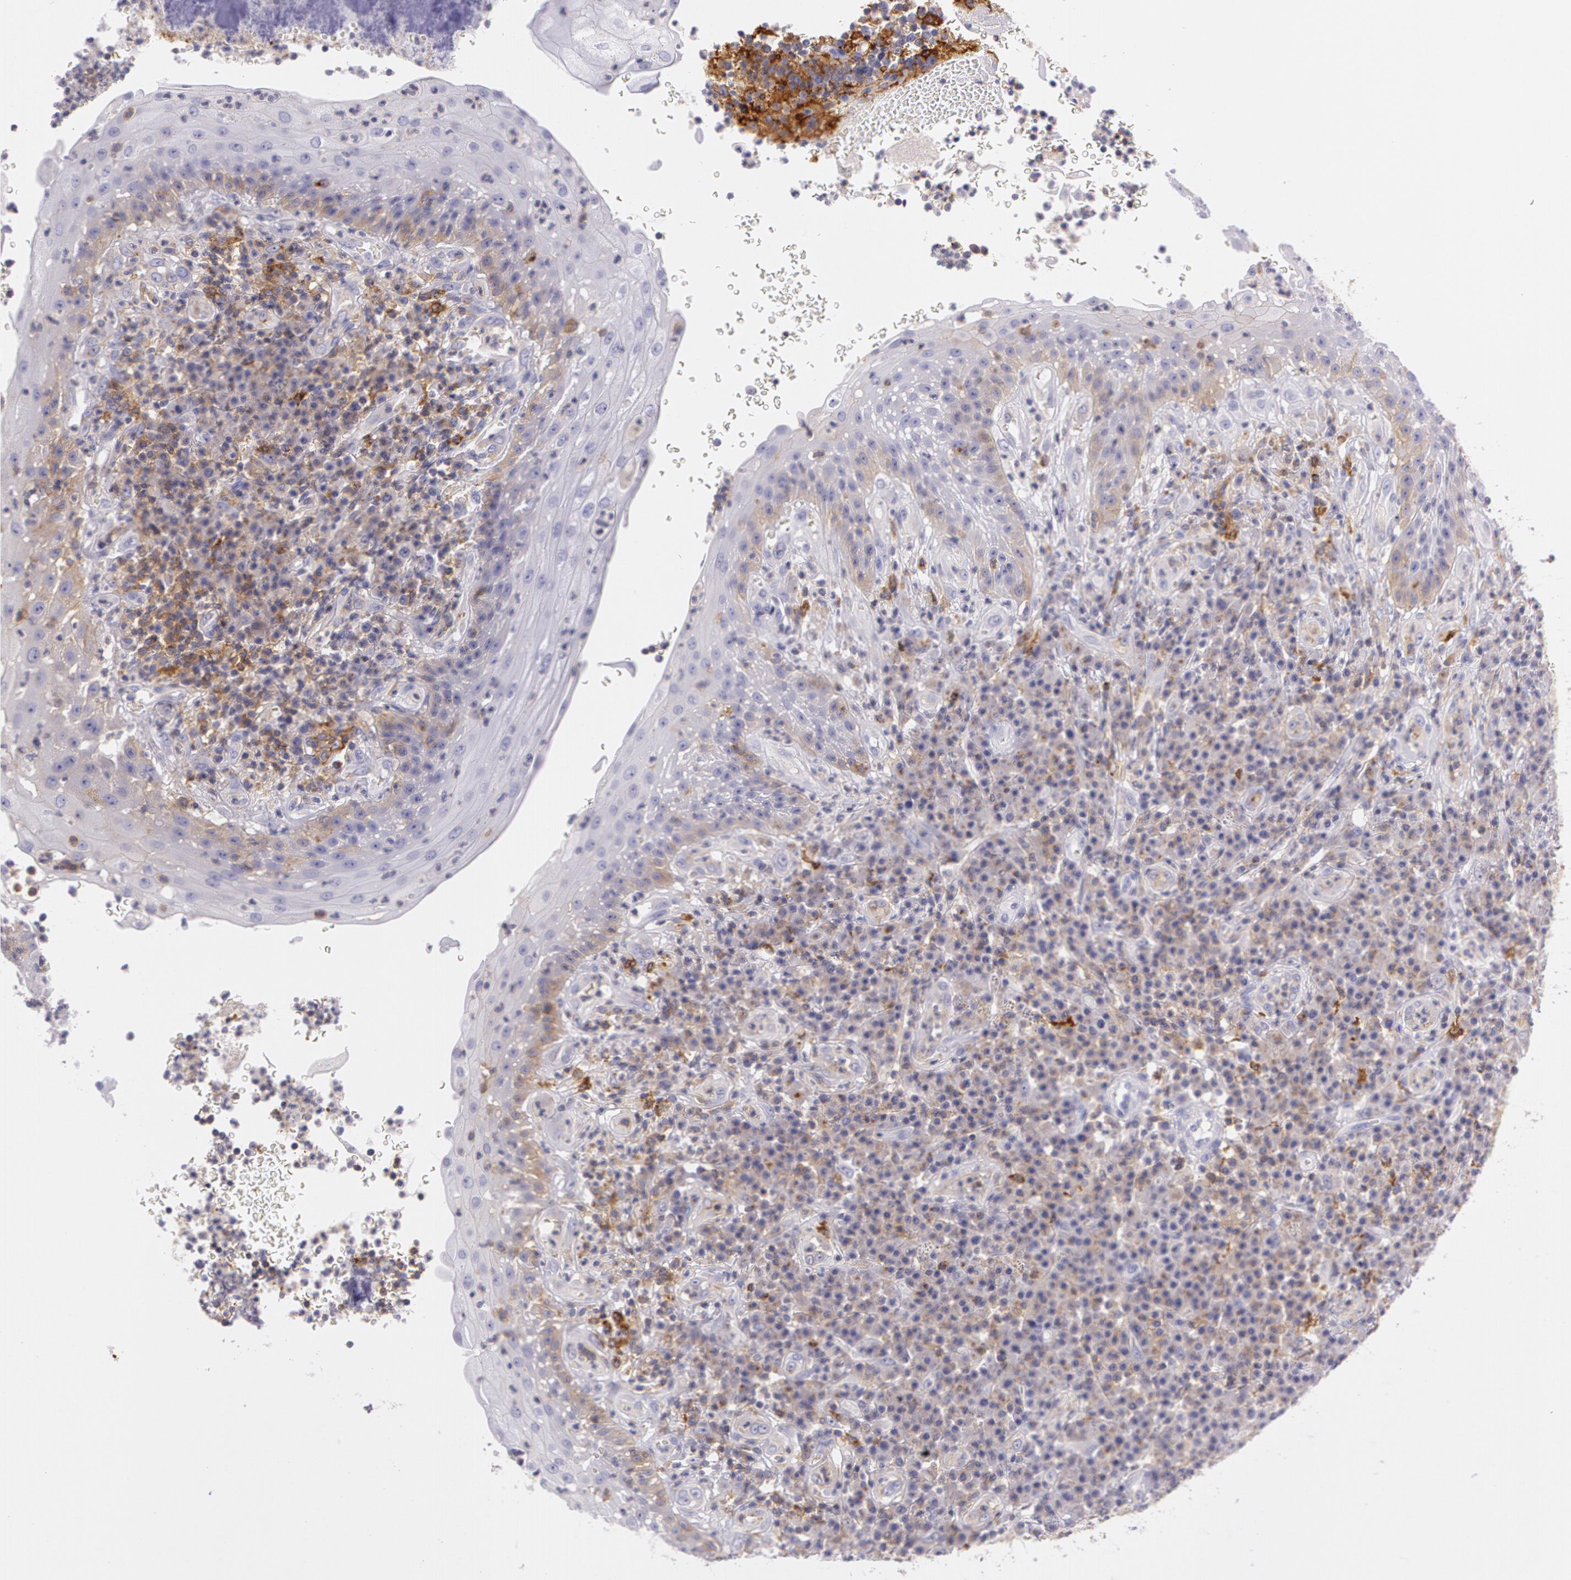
{"staining": {"intensity": "strong", "quantity": ">75%", "location": "cytoplasmic/membranous"}, "tissue": "tonsil", "cell_type": "Germinal center cells", "image_type": "normal", "snomed": [{"axis": "morphology", "description": "Normal tissue, NOS"}, {"axis": "topography", "description": "Tonsil"}], "caption": "IHC of benign human tonsil displays high levels of strong cytoplasmic/membranous expression in approximately >75% of germinal center cells.", "gene": "LY75", "patient": {"sex": "female", "age": 40}}